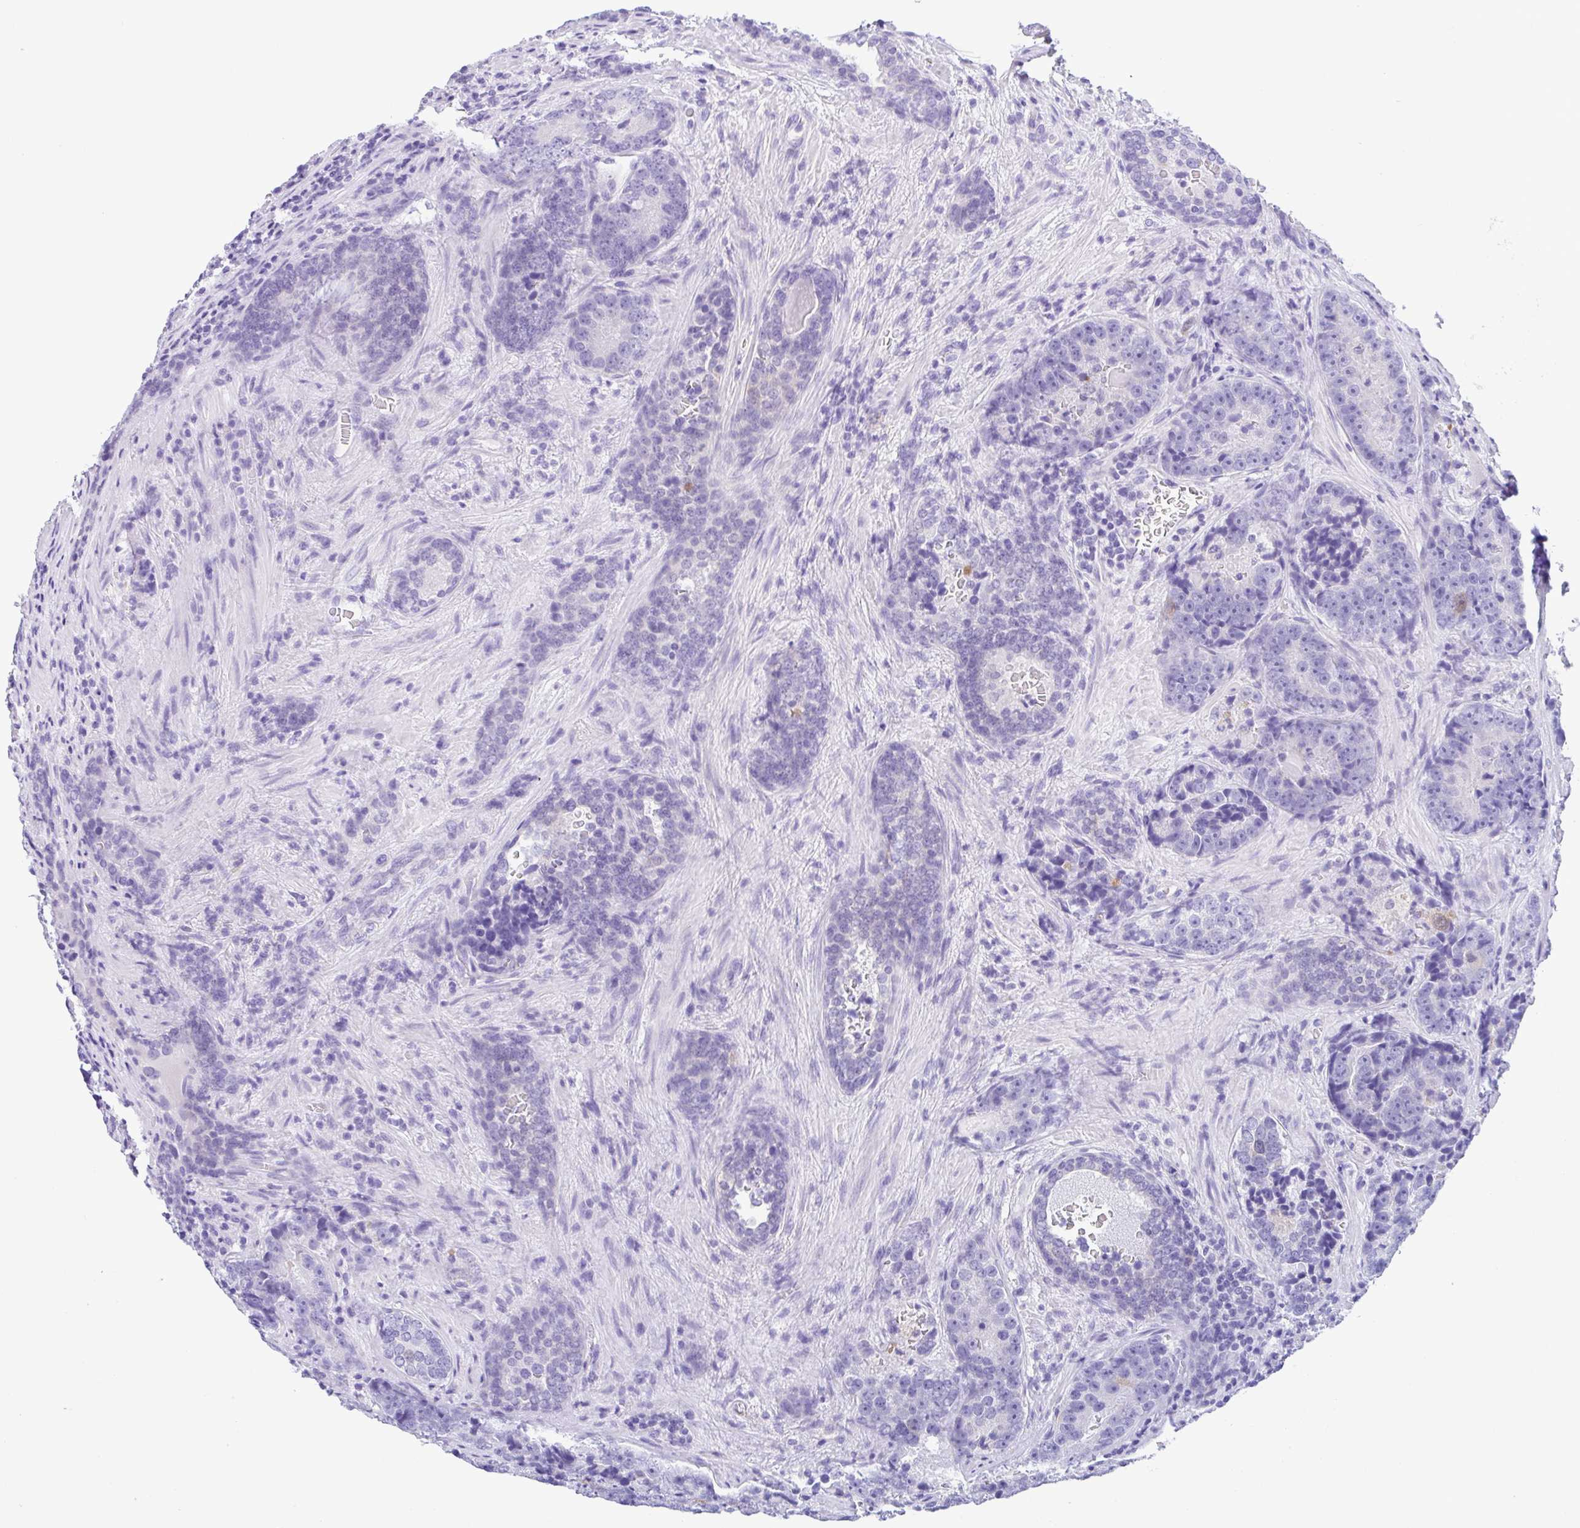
{"staining": {"intensity": "negative", "quantity": "none", "location": "none"}, "tissue": "prostate cancer", "cell_type": "Tumor cells", "image_type": "cancer", "snomed": [{"axis": "morphology", "description": "Adenocarcinoma, Low grade"}, {"axis": "topography", "description": "Prostate"}], "caption": "Immunohistochemistry micrograph of human adenocarcinoma (low-grade) (prostate) stained for a protein (brown), which reveals no expression in tumor cells.", "gene": "RRM2", "patient": {"sex": "male", "age": 62}}